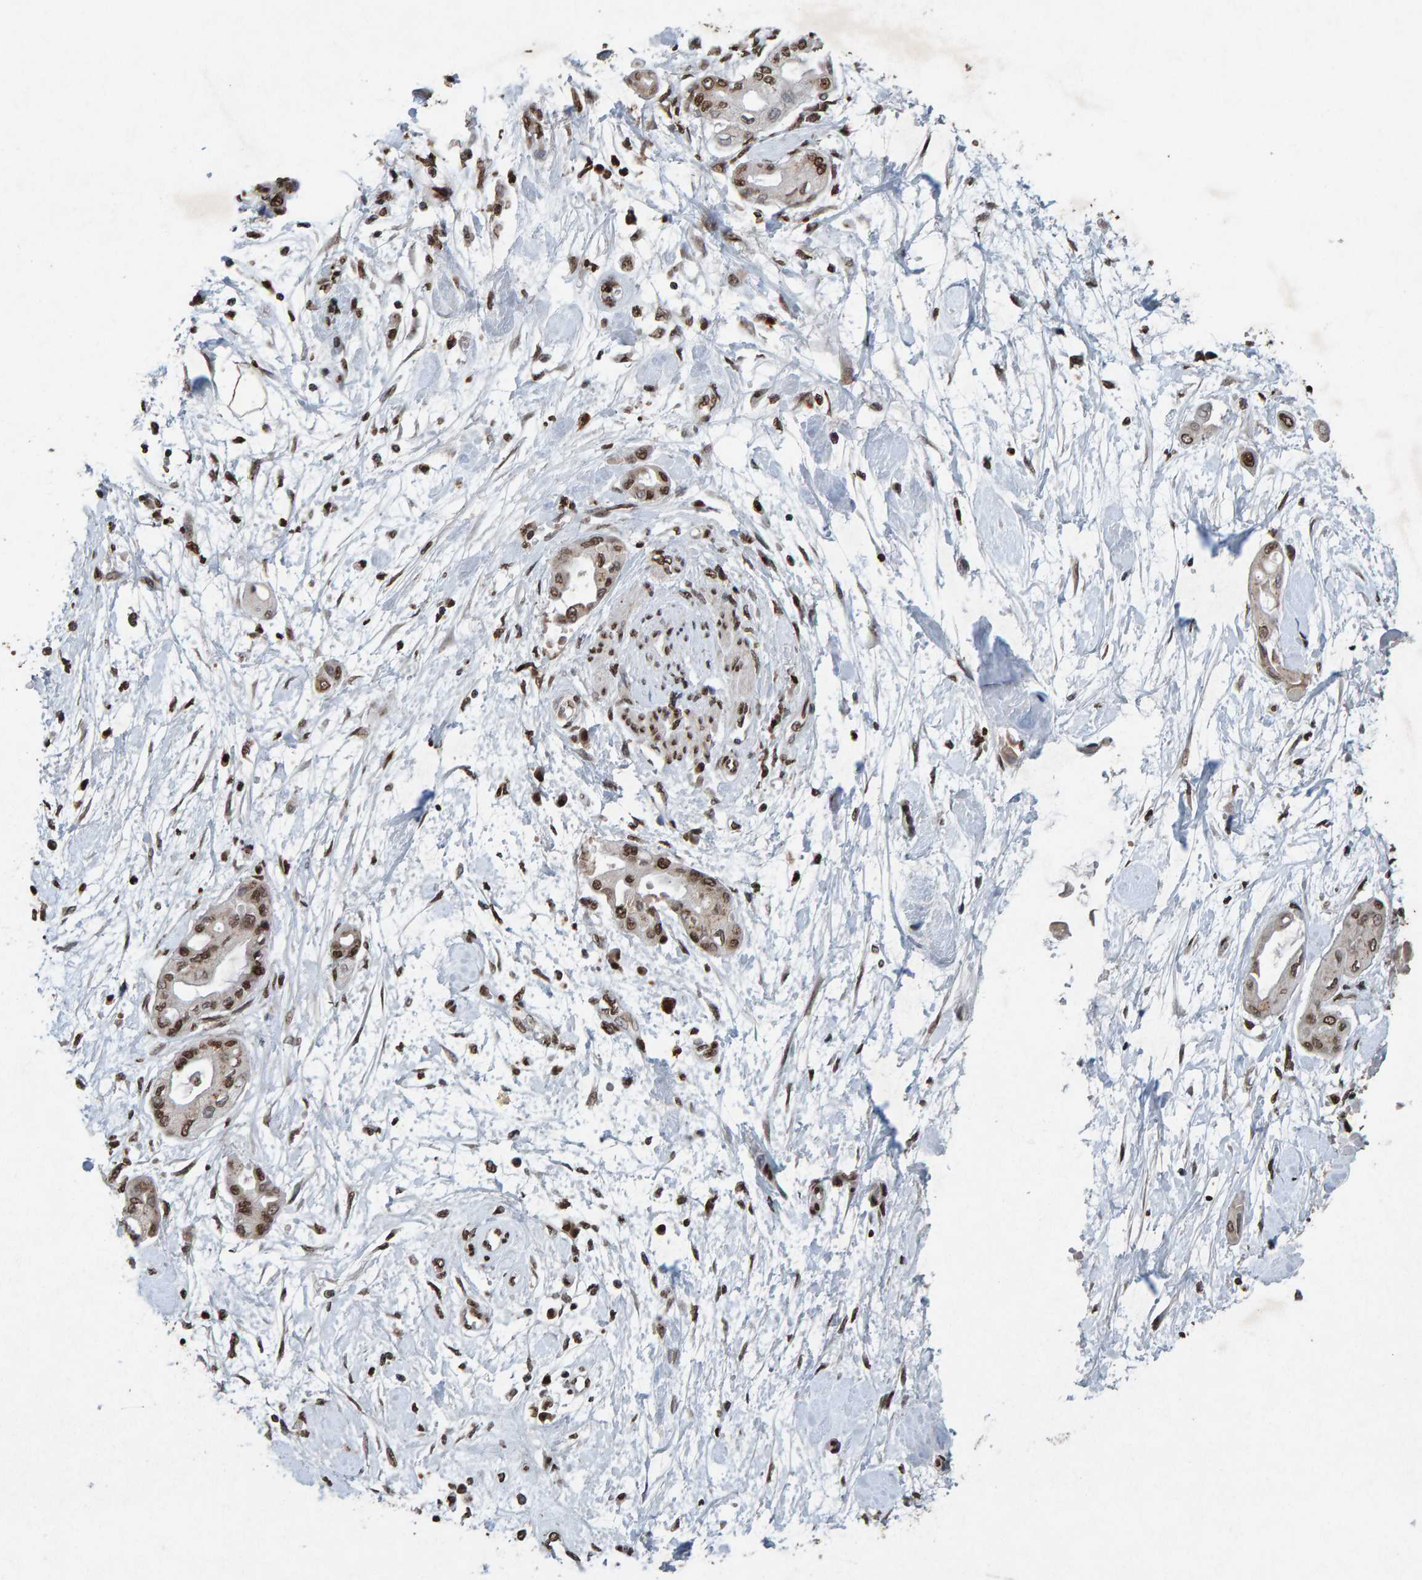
{"staining": {"intensity": "moderate", "quantity": ">75%", "location": "nuclear"}, "tissue": "pancreatic cancer", "cell_type": "Tumor cells", "image_type": "cancer", "snomed": [{"axis": "morphology", "description": "Adenocarcinoma, NOS"}, {"axis": "morphology", "description": "Adenocarcinoma, metastatic, NOS"}, {"axis": "topography", "description": "Lymph node"}, {"axis": "topography", "description": "Pancreas"}, {"axis": "topography", "description": "Duodenum"}], "caption": "Immunohistochemistry micrograph of neoplastic tissue: metastatic adenocarcinoma (pancreatic) stained using immunohistochemistry reveals medium levels of moderate protein expression localized specifically in the nuclear of tumor cells, appearing as a nuclear brown color.", "gene": "H2AZ1", "patient": {"sex": "female", "age": 64}}